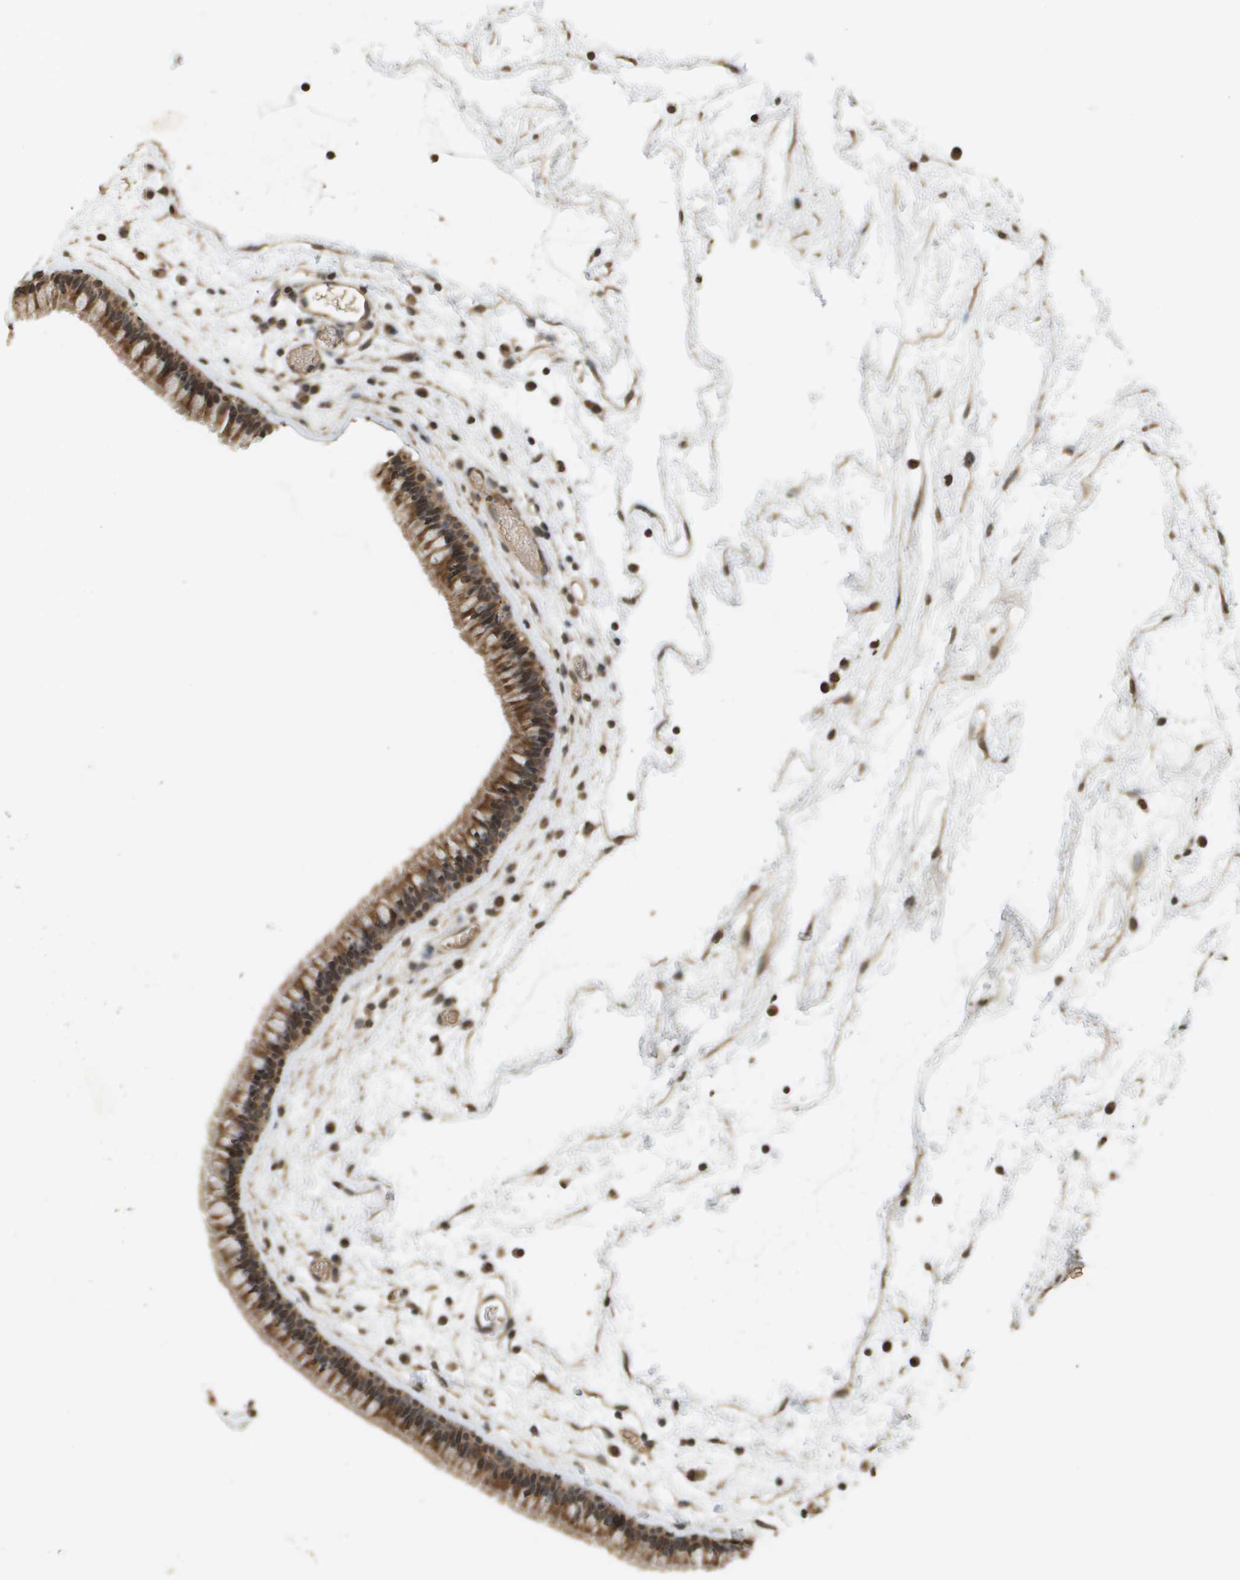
{"staining": {"intensity": "moderate", "quantity": ">75%", "location": "cytoplasmic/membranous"}, "tissue": "nasopharynx", "cell_type": "Respiratory epithelial cells", "image_type": "normal", "snomed": [{"axis": "morphology", "description": "Normal tissue, NOS"}, {"axis": "morphology", "description": "Inflammation, NOS"}, {"axis": "topography", "description": "Nasopharynx"}], "caption": "Approximately >75% of respiratory epithelial cells in unremarkable nasopharynx demonstrate moderate cytoplasmic/membranous protein expression as visualized by brown immunohistochemical staining.", "gene": "RAB21", "patient": {"sex": "male", "age": 48}}